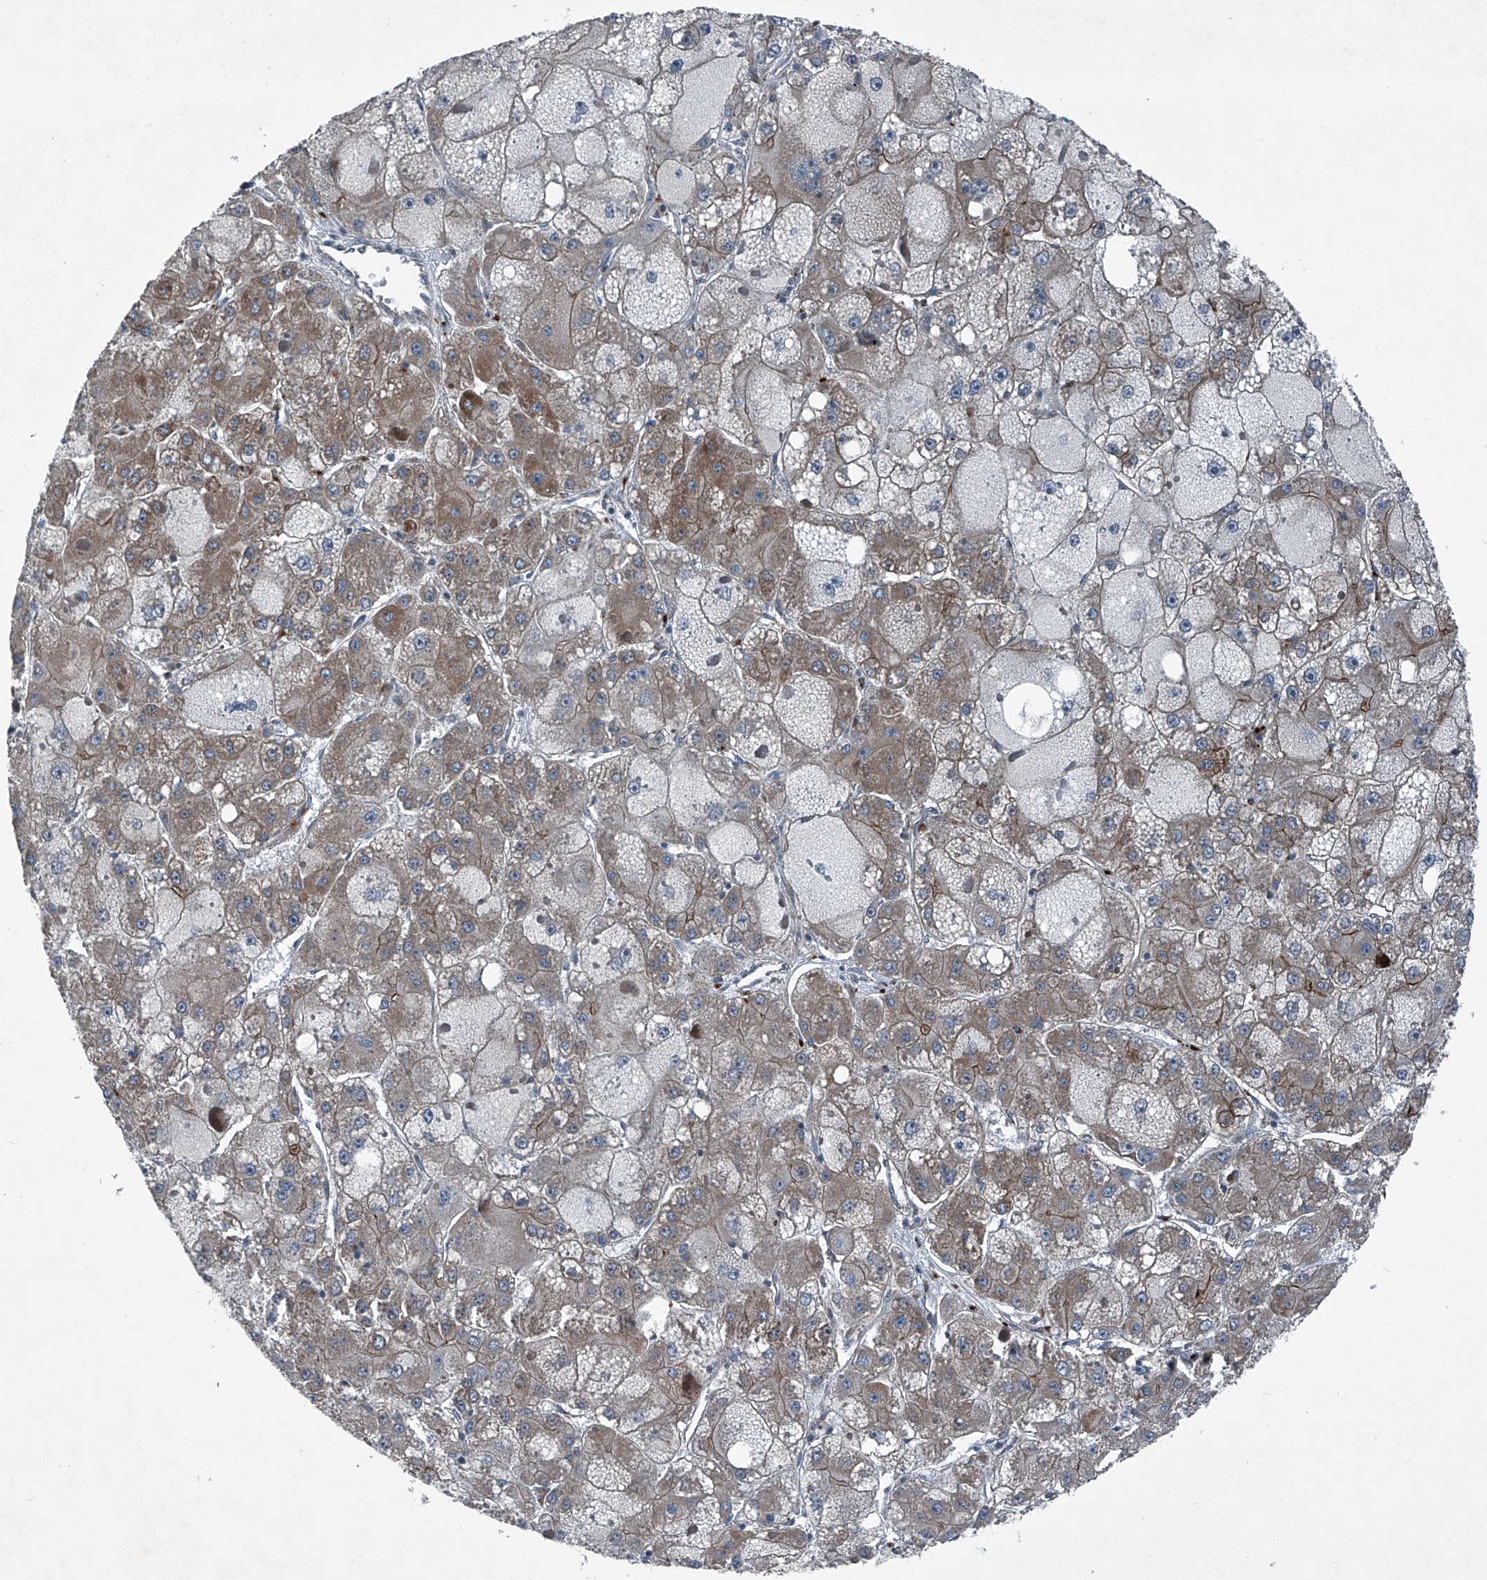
{"staining": {"intensity": "weak", "quantity": "25%-75%", "location": "cytoplasmic/membranous"}, "tissue": "liver cancer", "cell_type": "Tumor cells", "image_type": "cancer", "snomed": [{"axis": "morphology", "description": "Carcinoma, Hepatocellular, NOS"}, {"axis": "topography", "description": "Liver"}], "caption": "Immunohistochemical staining of human hepatocellular carcinoma (liver) reveals low levels of weak cytoplasmic/membranous protein positivity in about 25%-75% of tumor cells.", "gene": "SENP2", "patient": {"sex": "female", "age": 73}}